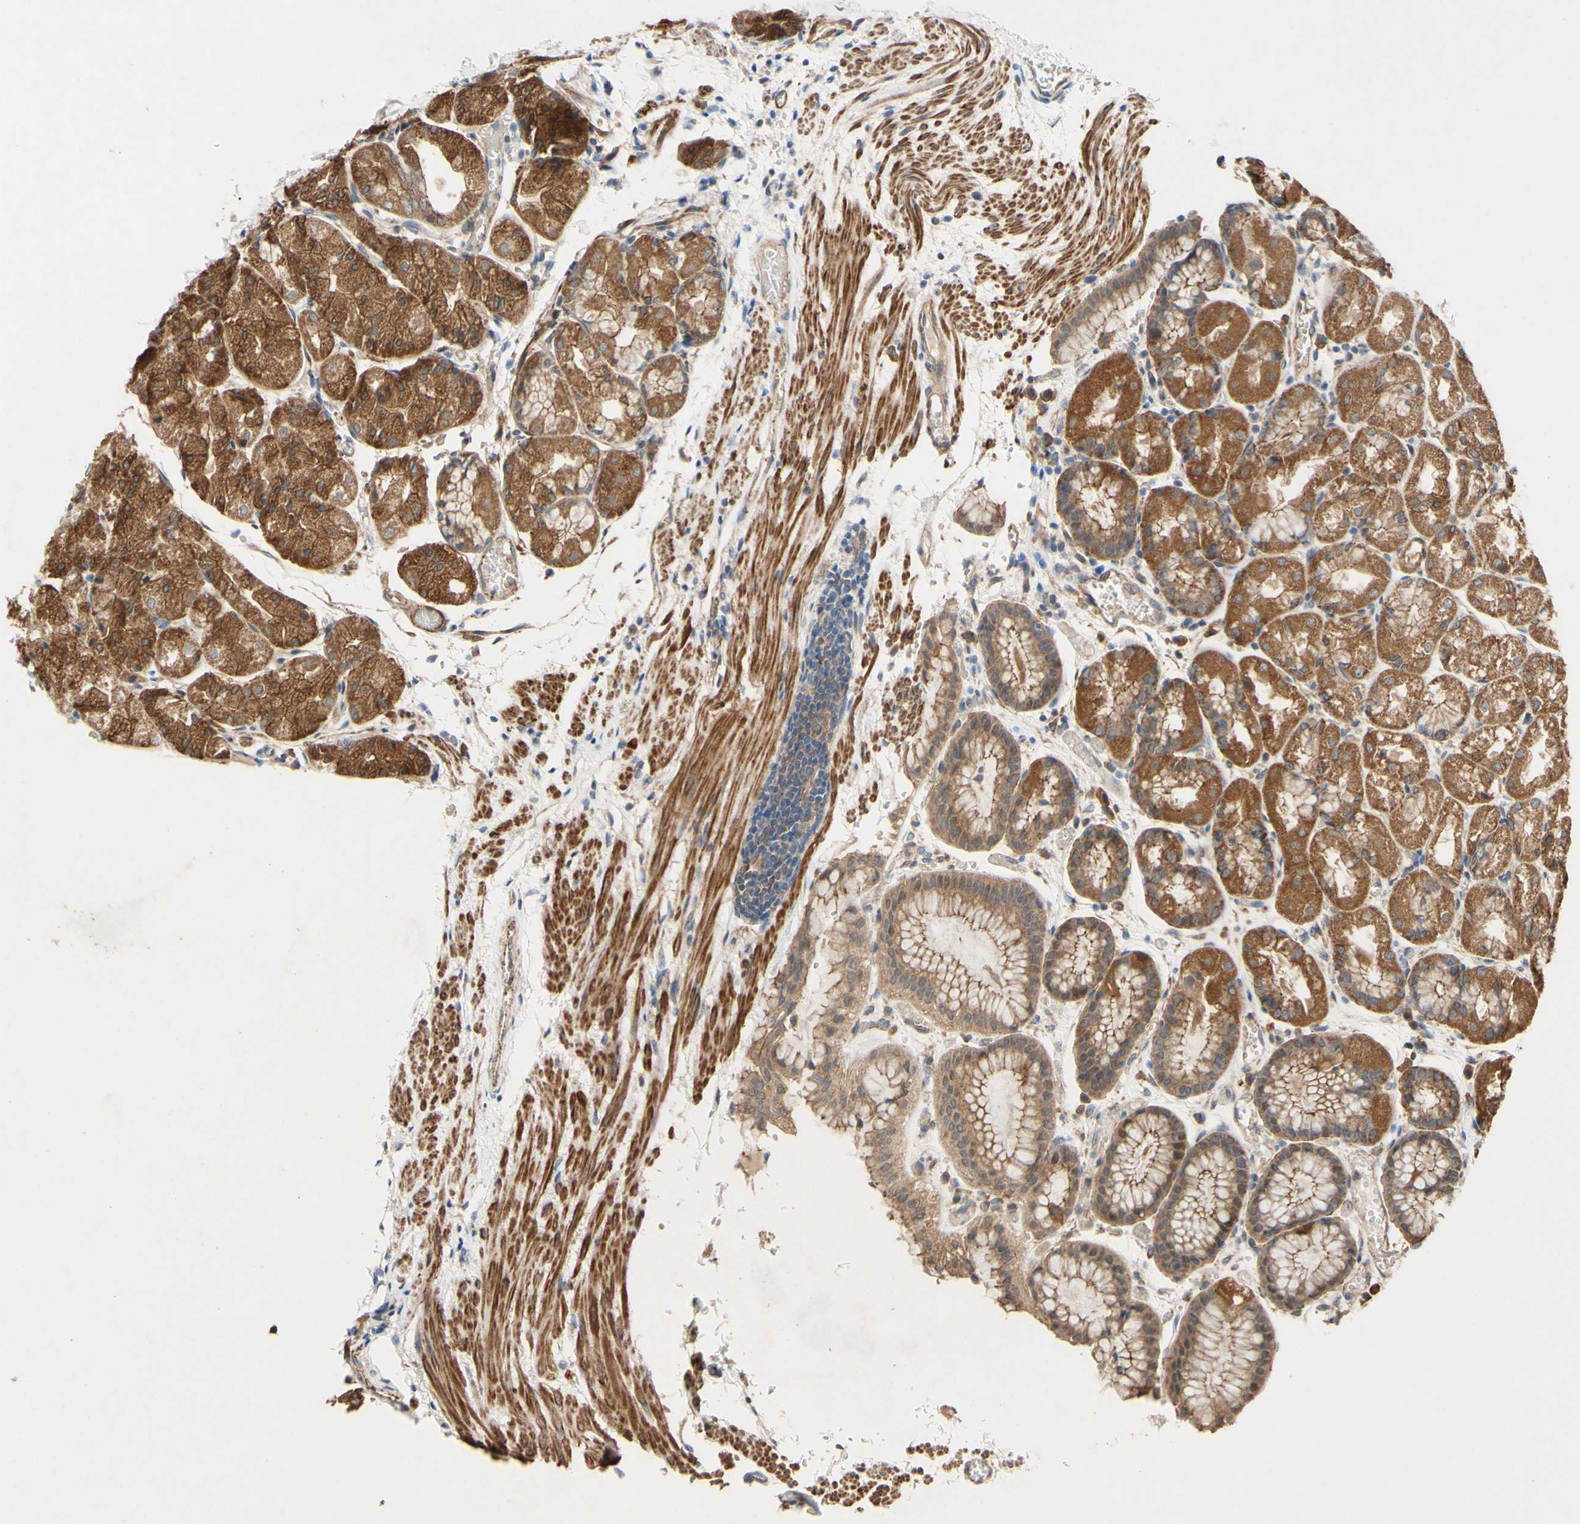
{"staining": {"intensity": "moderate", "quantity": ">75%", "location": "cytoplasmic/membranous,nuclear"}, "tissue": "stomach", "cell_type": "Glandular cells", "image_type": "normal", "snomed": [{"axis": "morphology", "description": "Normal tissue, NOS"}, {"axis": "topography", "description": "Stomach, upper"}], "caption": "This photomicrograph reveals immunohistochemistry staining of unremarkable human stomach, with medium moderate cytoplasmic/membranous,nuclear expression in about >75% of glandular cells.", "gene": "PDGFB", "patient": {"sex": "male", "age": 72}}